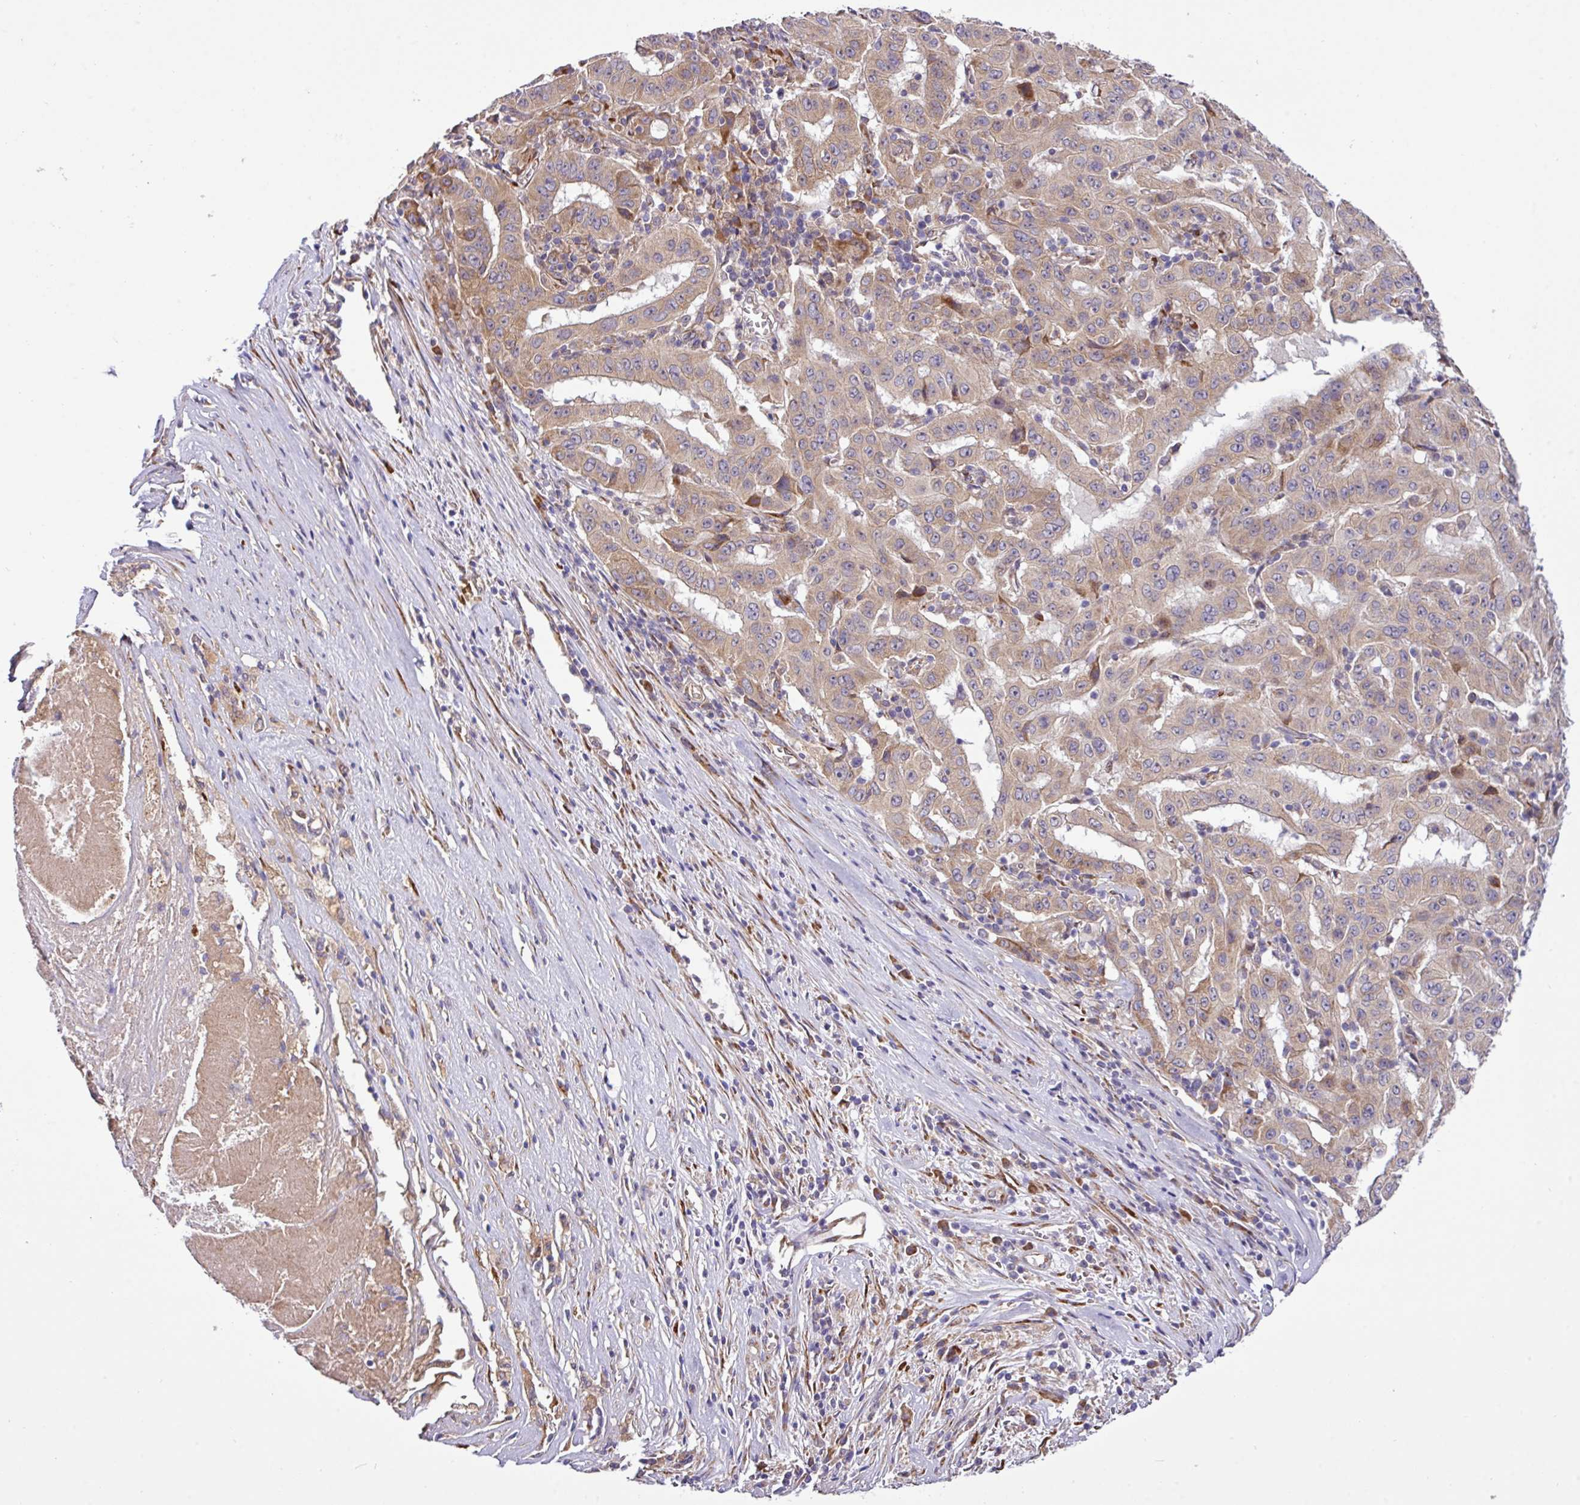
{"staining": {"intensity": "moderate", "quantity": ">75%", "location": "cytoplasmic/membranous"}, "tissue": "pancreatic cancer", "cell_type": "Tumor cells", "image_type": "cancer", "snomed": [{"axis": "morphology", "description": "Adenocarcinoma, NOS"}, {"axis": "topography", "description": "Pancreas"}], "caption": "Immunohistochemical staining of pancreatic cancer (adenocarcinoma) reveals medium levels of moderate cytoplasmic/membranous staining in approximately >75% of tumor cells.", "gene": "TM2D2", "patient": {"sex": "male", "age": 63}}